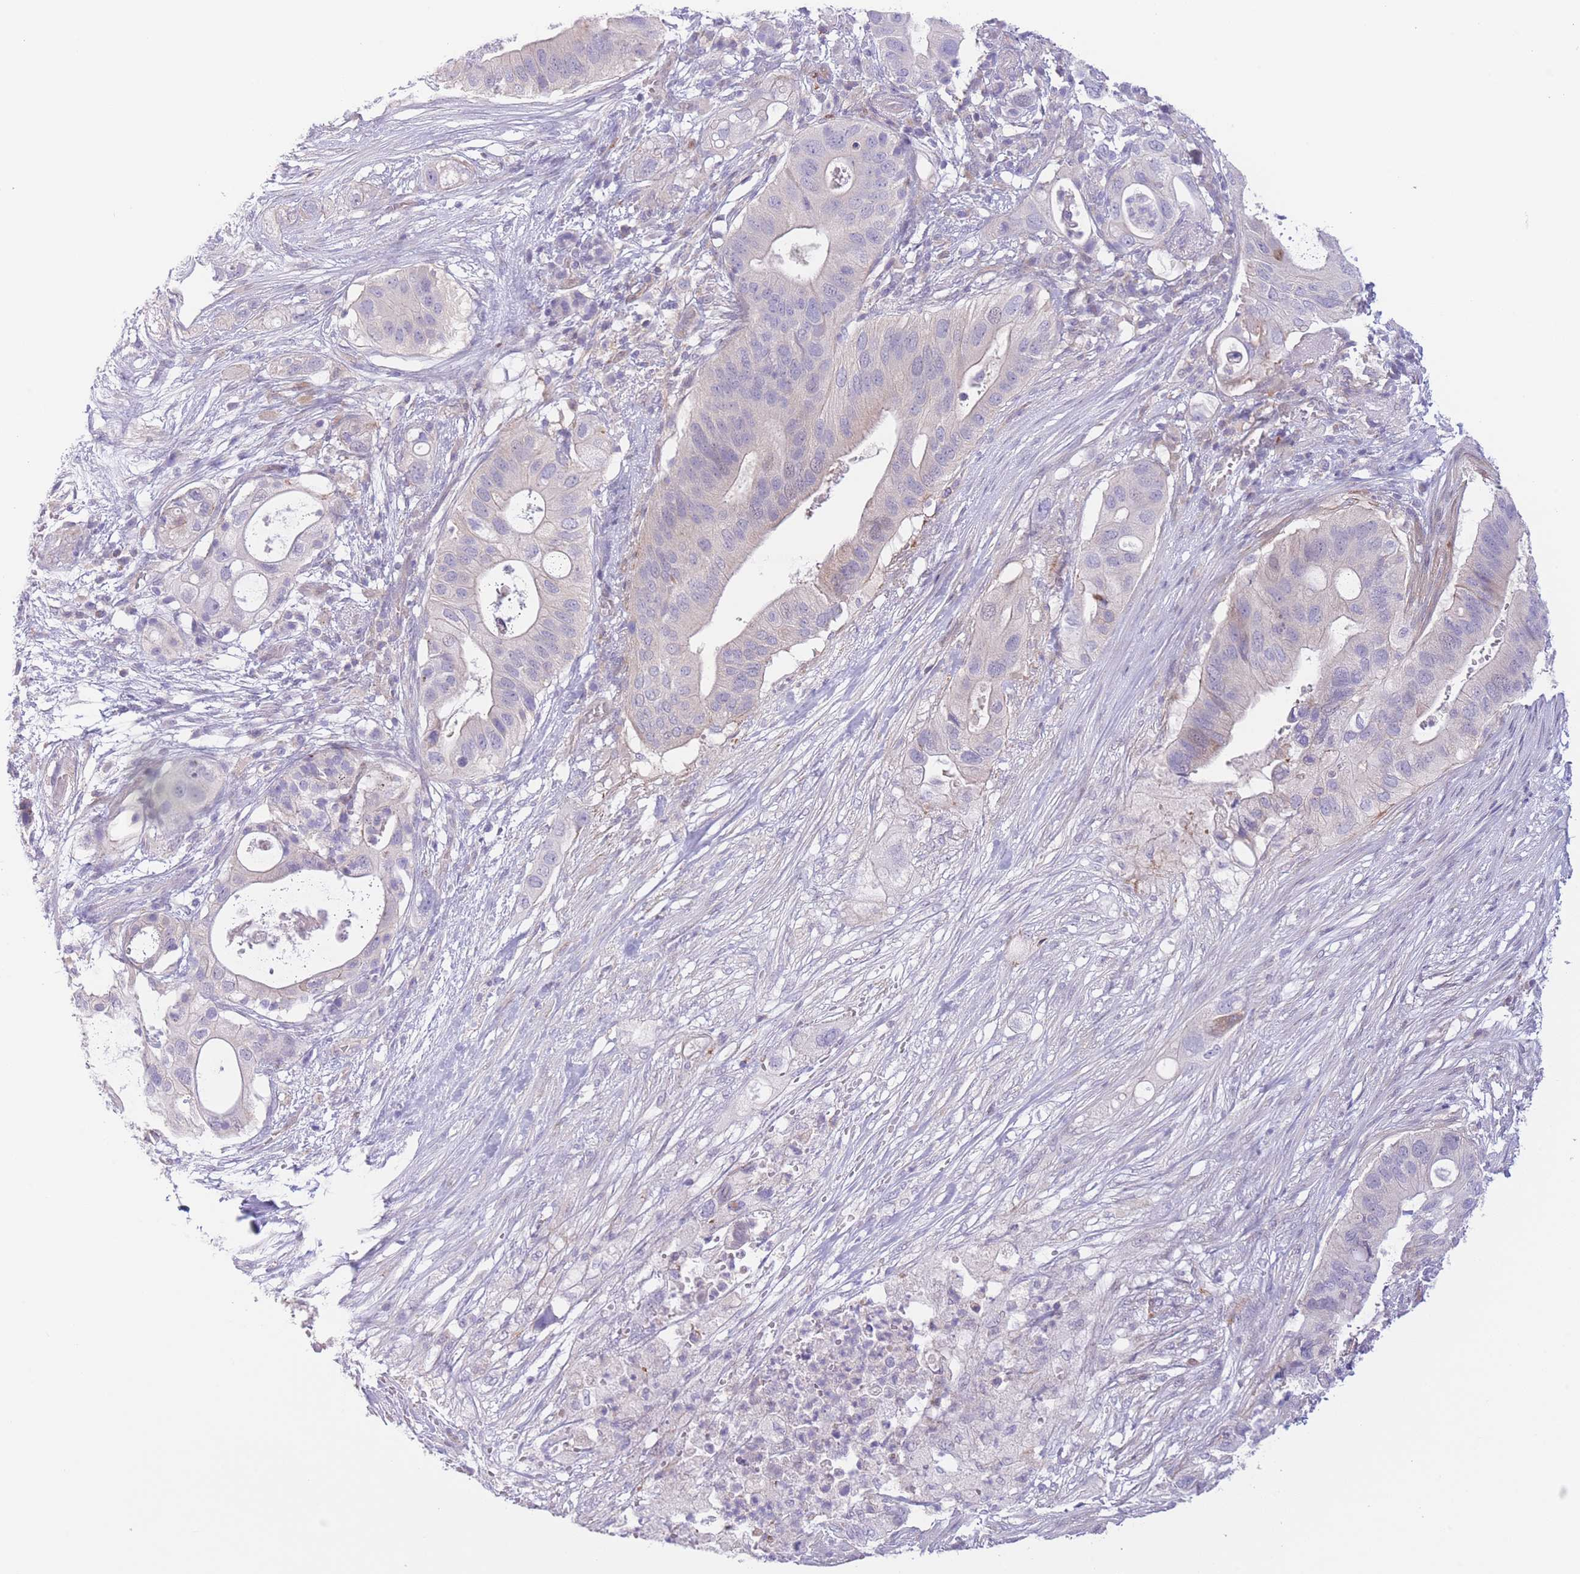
{"staining": {"intensity": "negative", "quantity": "none", "location": "none"}, "tissue": "pancreatic cancer", "cell_type": "Tumor cells", "image_type": "cancer", "snomed": [{"axis": "morphology", "description": "Adenocarcinoma, NOS"}, {"axis": "topography", "description": "Pancreas"}], "caption": "Tumor cells are negative for protein expression in human pancreatic cancer.", "gene": "C9orf152", "patient": {"sex": "female", "age": 72}}